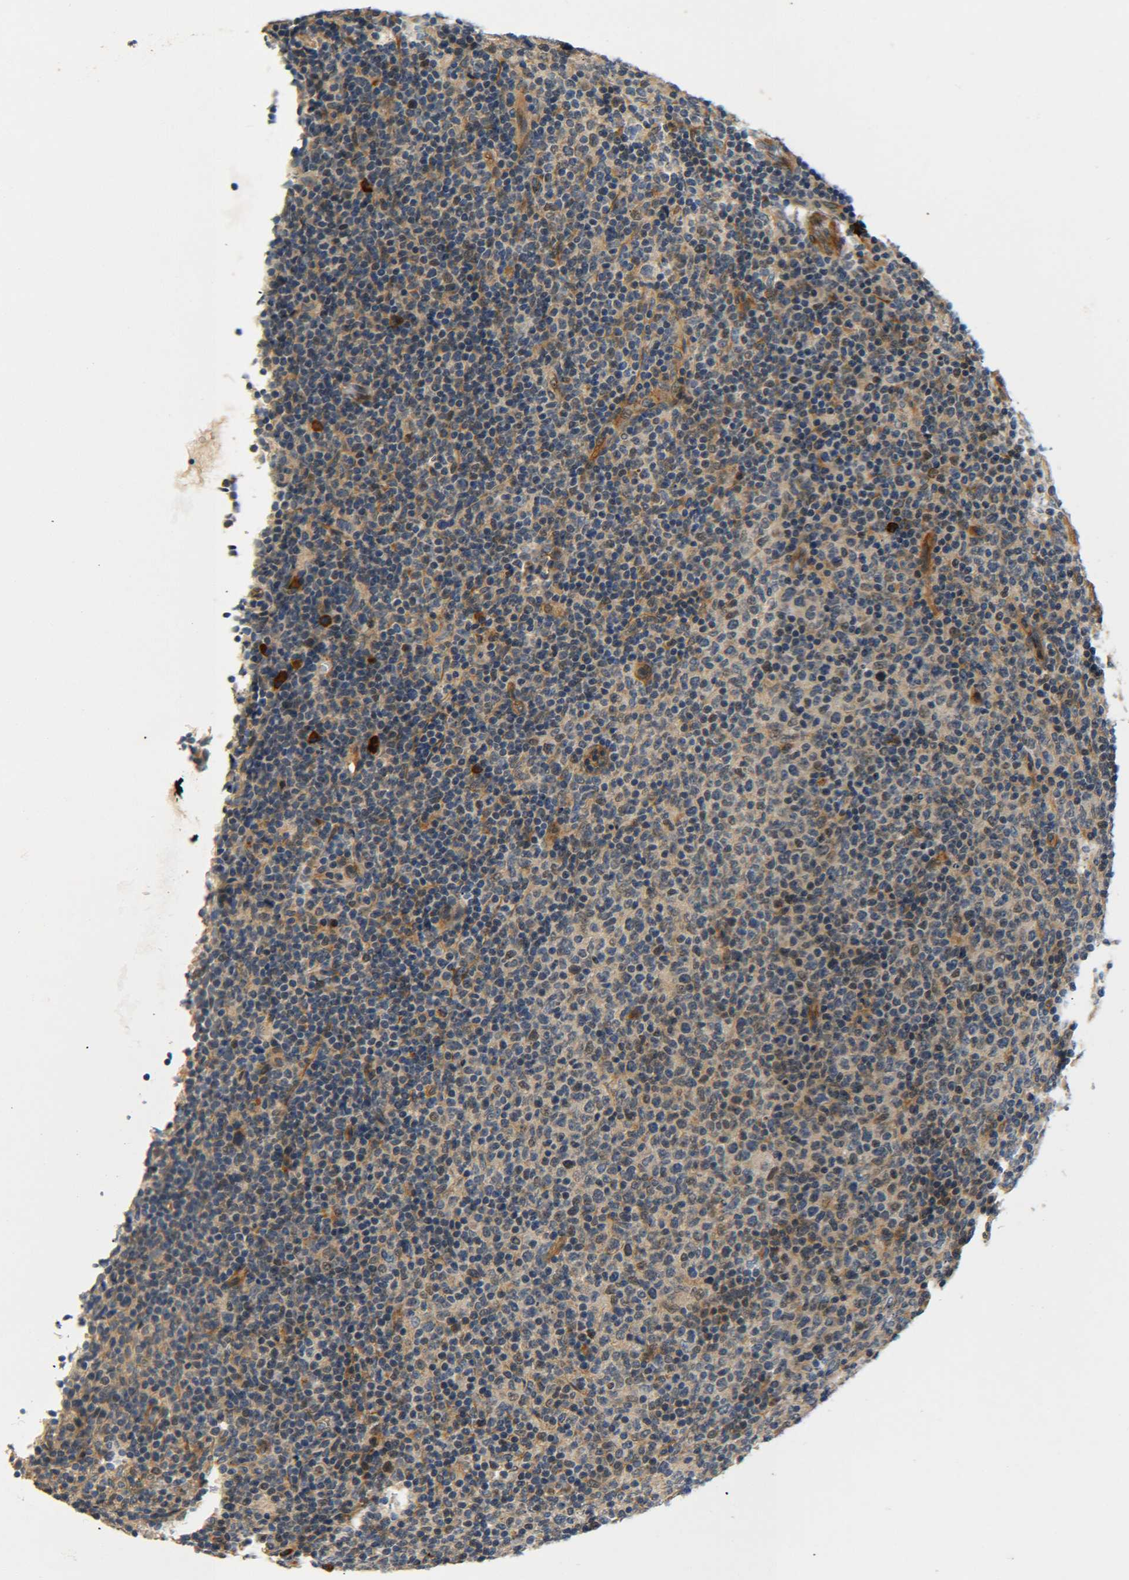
{"staining": {"intensity": "moderate", "quantity": "25%-75%", "location": "cytoplasmic/membranous,nuclear"}, "tissue": "lymphoma", "cell_type": "Tumor cells", "image_type": "cancer", "snomed": [{"axis": "morphology", "description": "Malignant lymphoma, non-Hodgkin's type, Low grade"}, {"axis": "topography", "description": "Lymph node"}], "caption": "DAB immunohistochemical staining of malignant lymphoma, non-Hodgkin's type (low-grade) exhibits moderate cytoplasmic/membranous and nuclear protein expression in approximately 25%-75% of tumor cells.", "gene": "MEIS1", "patient": {"sex": "male", "age": 70}}